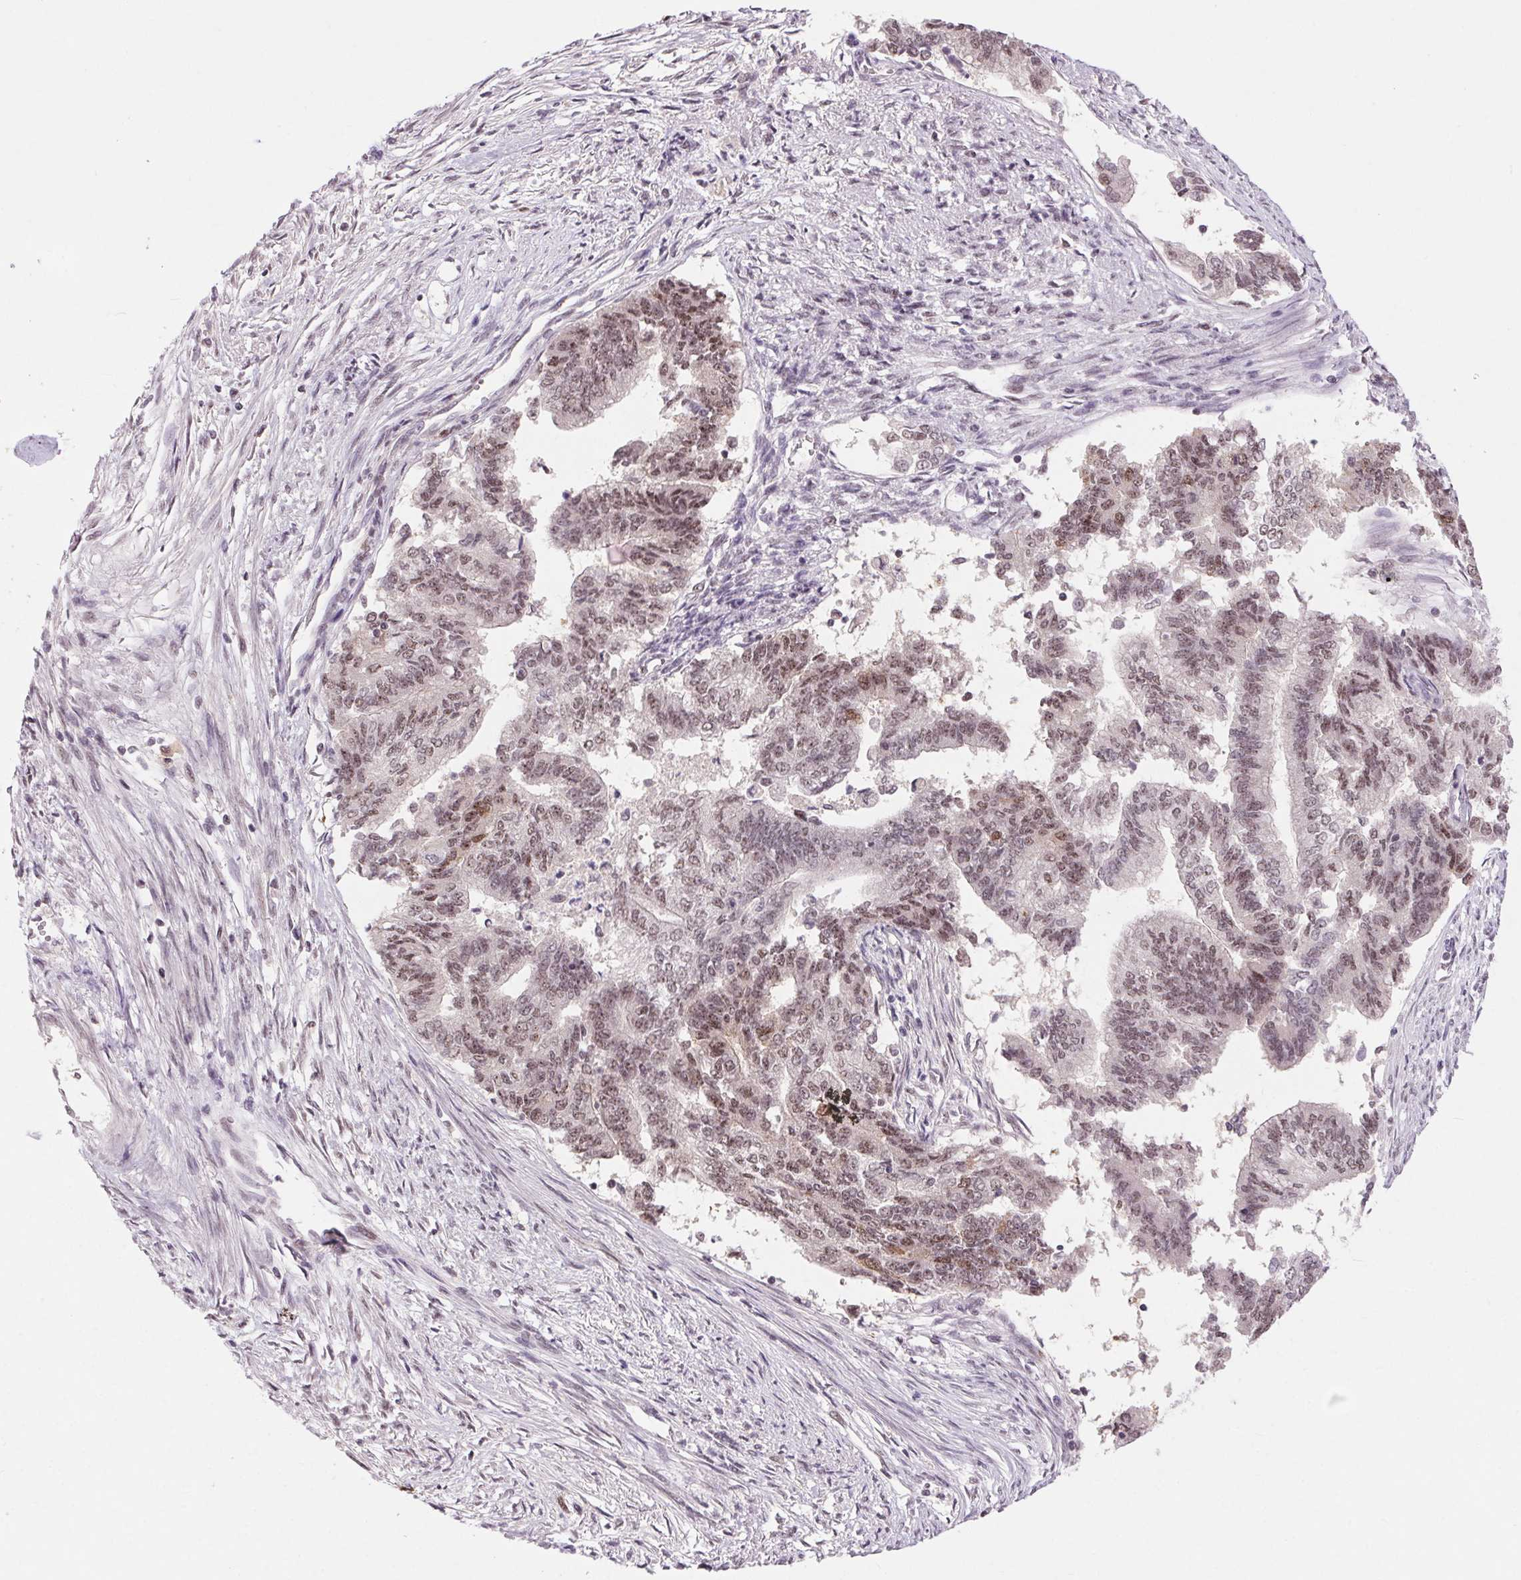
{"staining": {"intensity": "moderate", "quantity": "25%-75%", "location": "cytoplasmic/membranous,nuclear"}, "tissue": "endometrial cancer", "cell_type": "Tumor cells", "image_type": "cancer", "snomed": [{"axis": "morphology", "description": "Adenocarcinoma, NOS"}, {"axis": "topography", "description": "Endometrium"}], "caption": "Moderate cytoplasmic/membranous and nuclear positivity for a protein is present in approximately 25%-75% of tumor cells of endometrial cancer using immunohistochemistry (IHC).", "gene": "CD2BP2", "patient": {"sex": "female", "age": 65}}